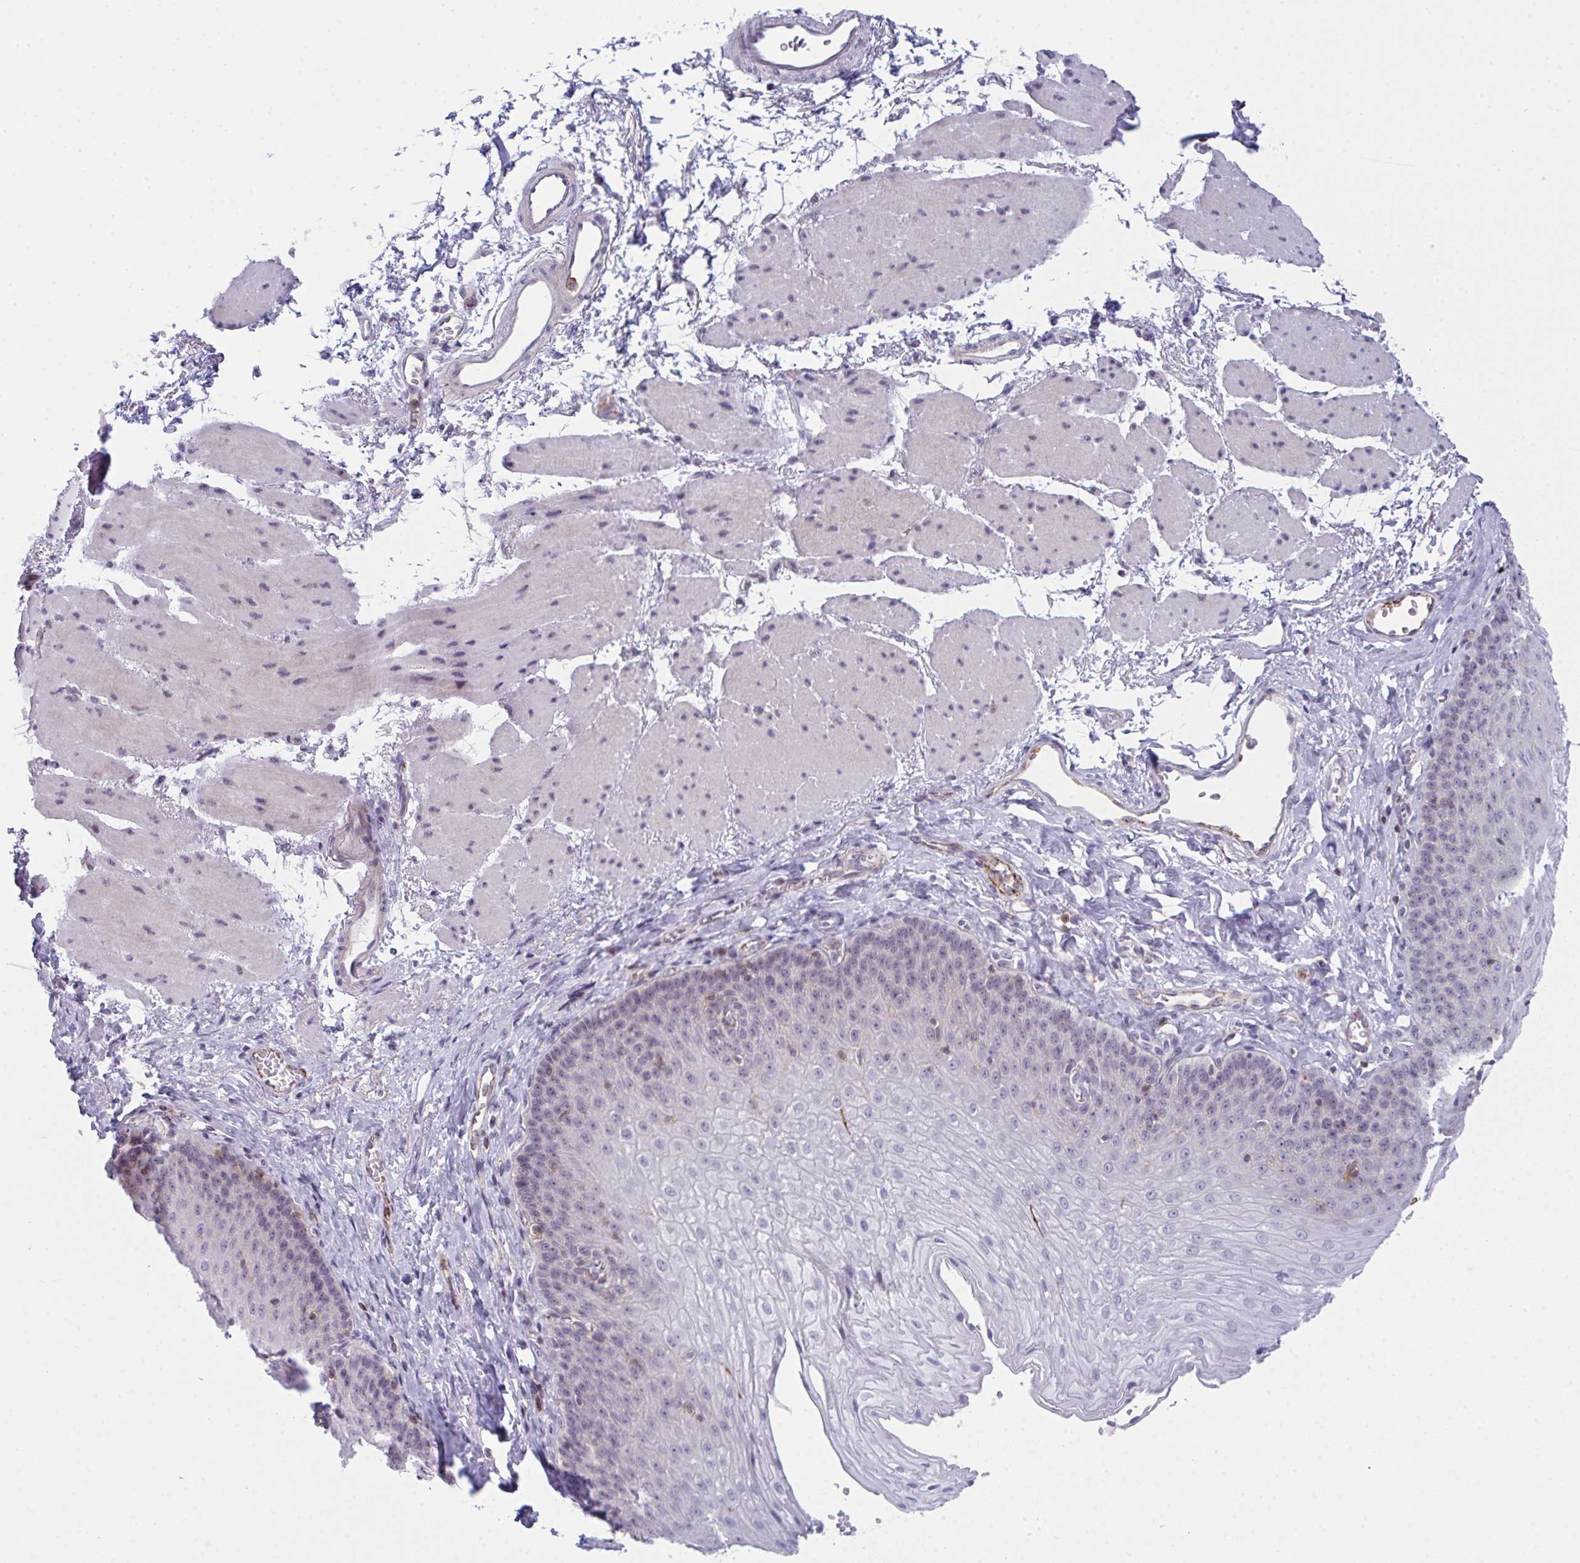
{"staining": {"intensity": "negative", "quantity": "none", "location": "none"}, "tissue": "esophagus", "cell_type": "Squamous epithelial cells", "image_type": "normal", "snomed": [{"axis": "morphology", "description": "Normal tissue, NOS"}, {"axis": "topography", "description": "Esophagus"}], "caption": "Immunohistochemistry of benign human esophagus shows no staining in squamous epithelial cells.", "gene": "CD80", "patient": {"sex": "female", "age": 81}}